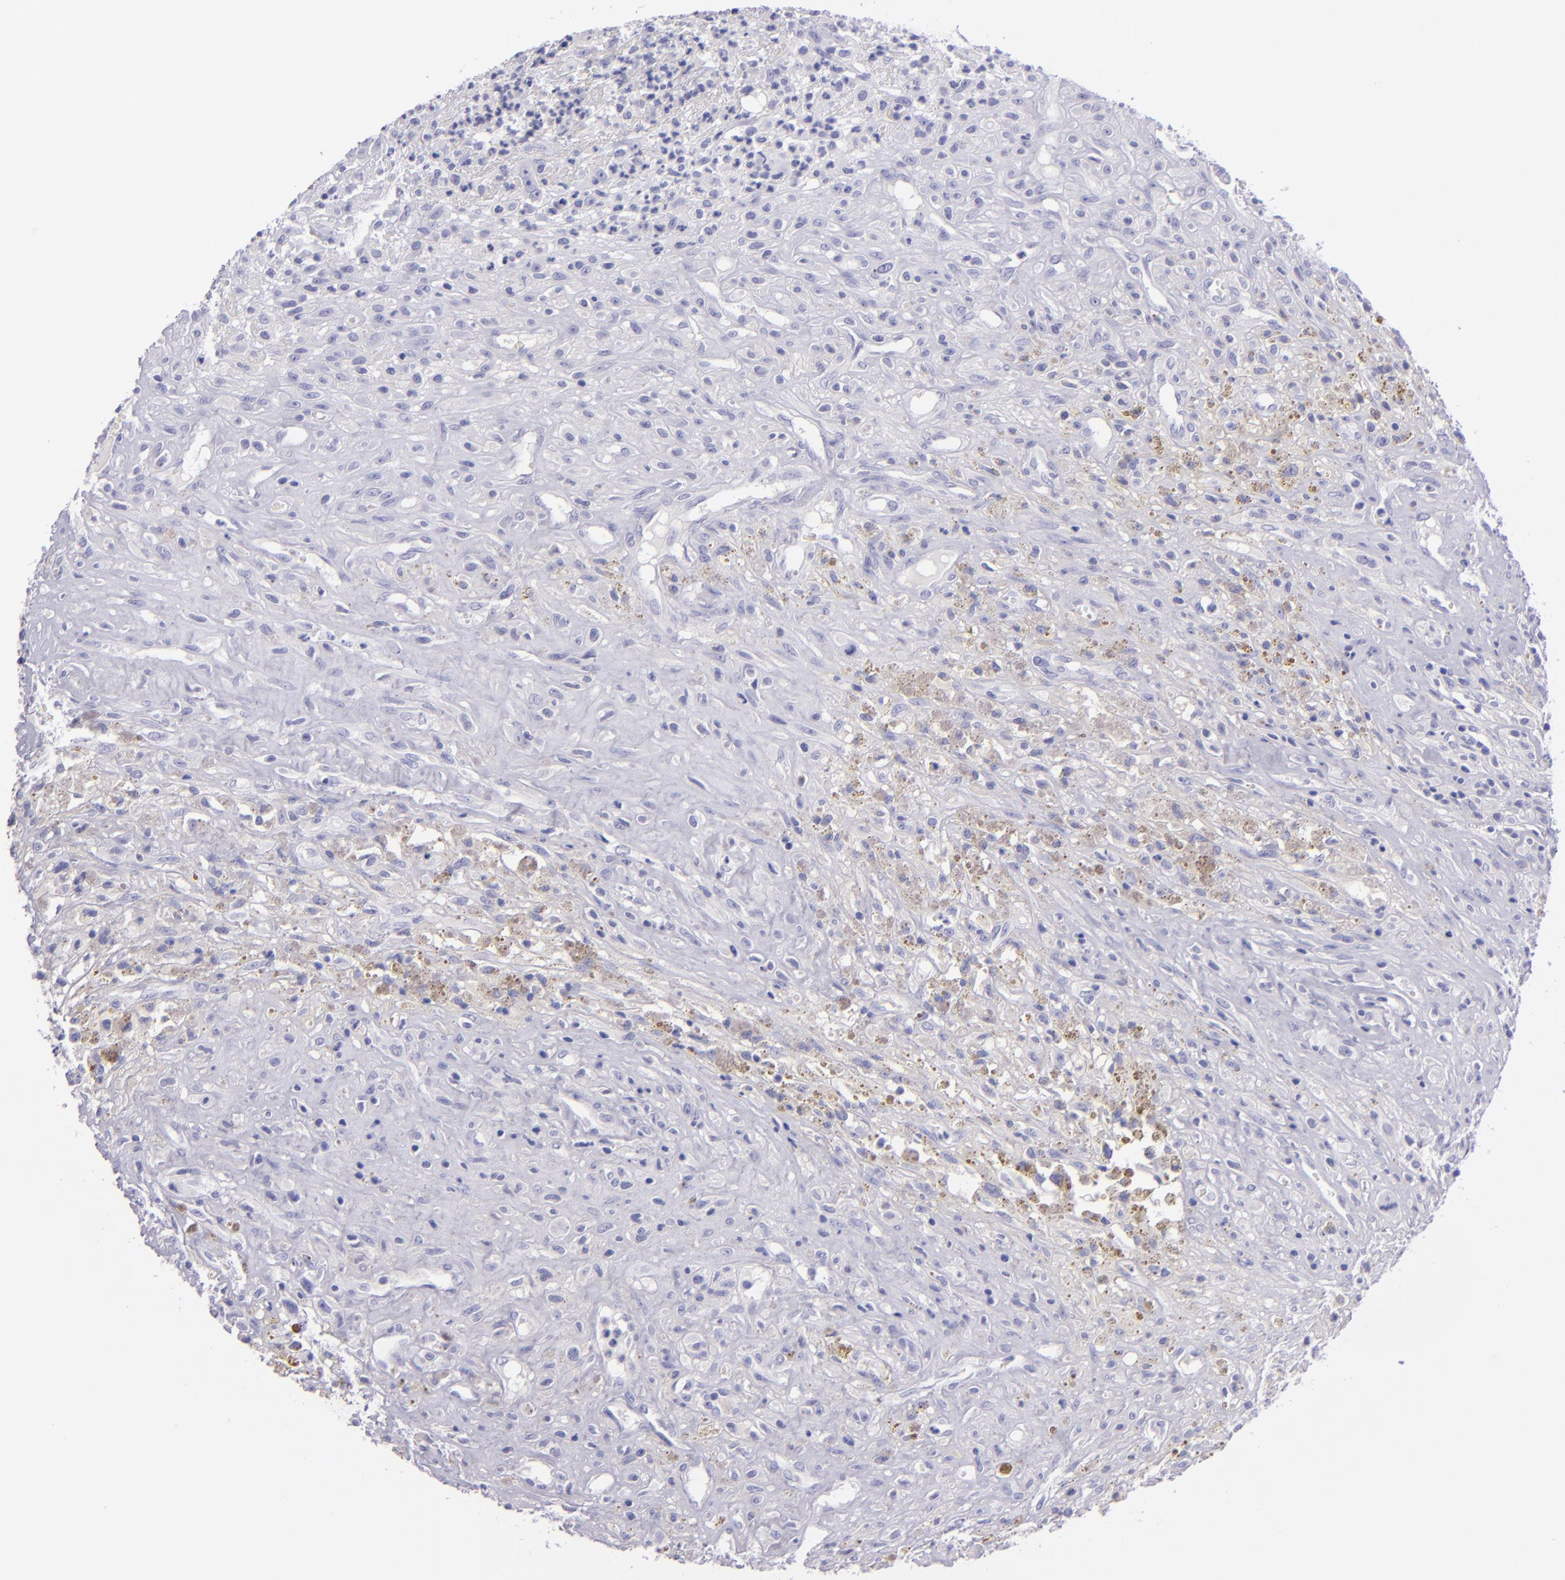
{"staining": {"intensity": "negative", "quantity": "none", "location": "none"}, "tissue": "glioma", "cell_type": "Tumor cells", "image_type": "cancer", "snomed": [{"axis": "morphology", "description": "Glioma, malignant, High grade"}, {"axis": "topography", "description": "Brain"}], "caption": "Human malignant high-grade glioma stained for a protein using immunohistochemistry (IHC) demonstrates no positivity in tumor cells.", "gene": "TNNT3", "patient": {"sex": "male", "age": 66}}